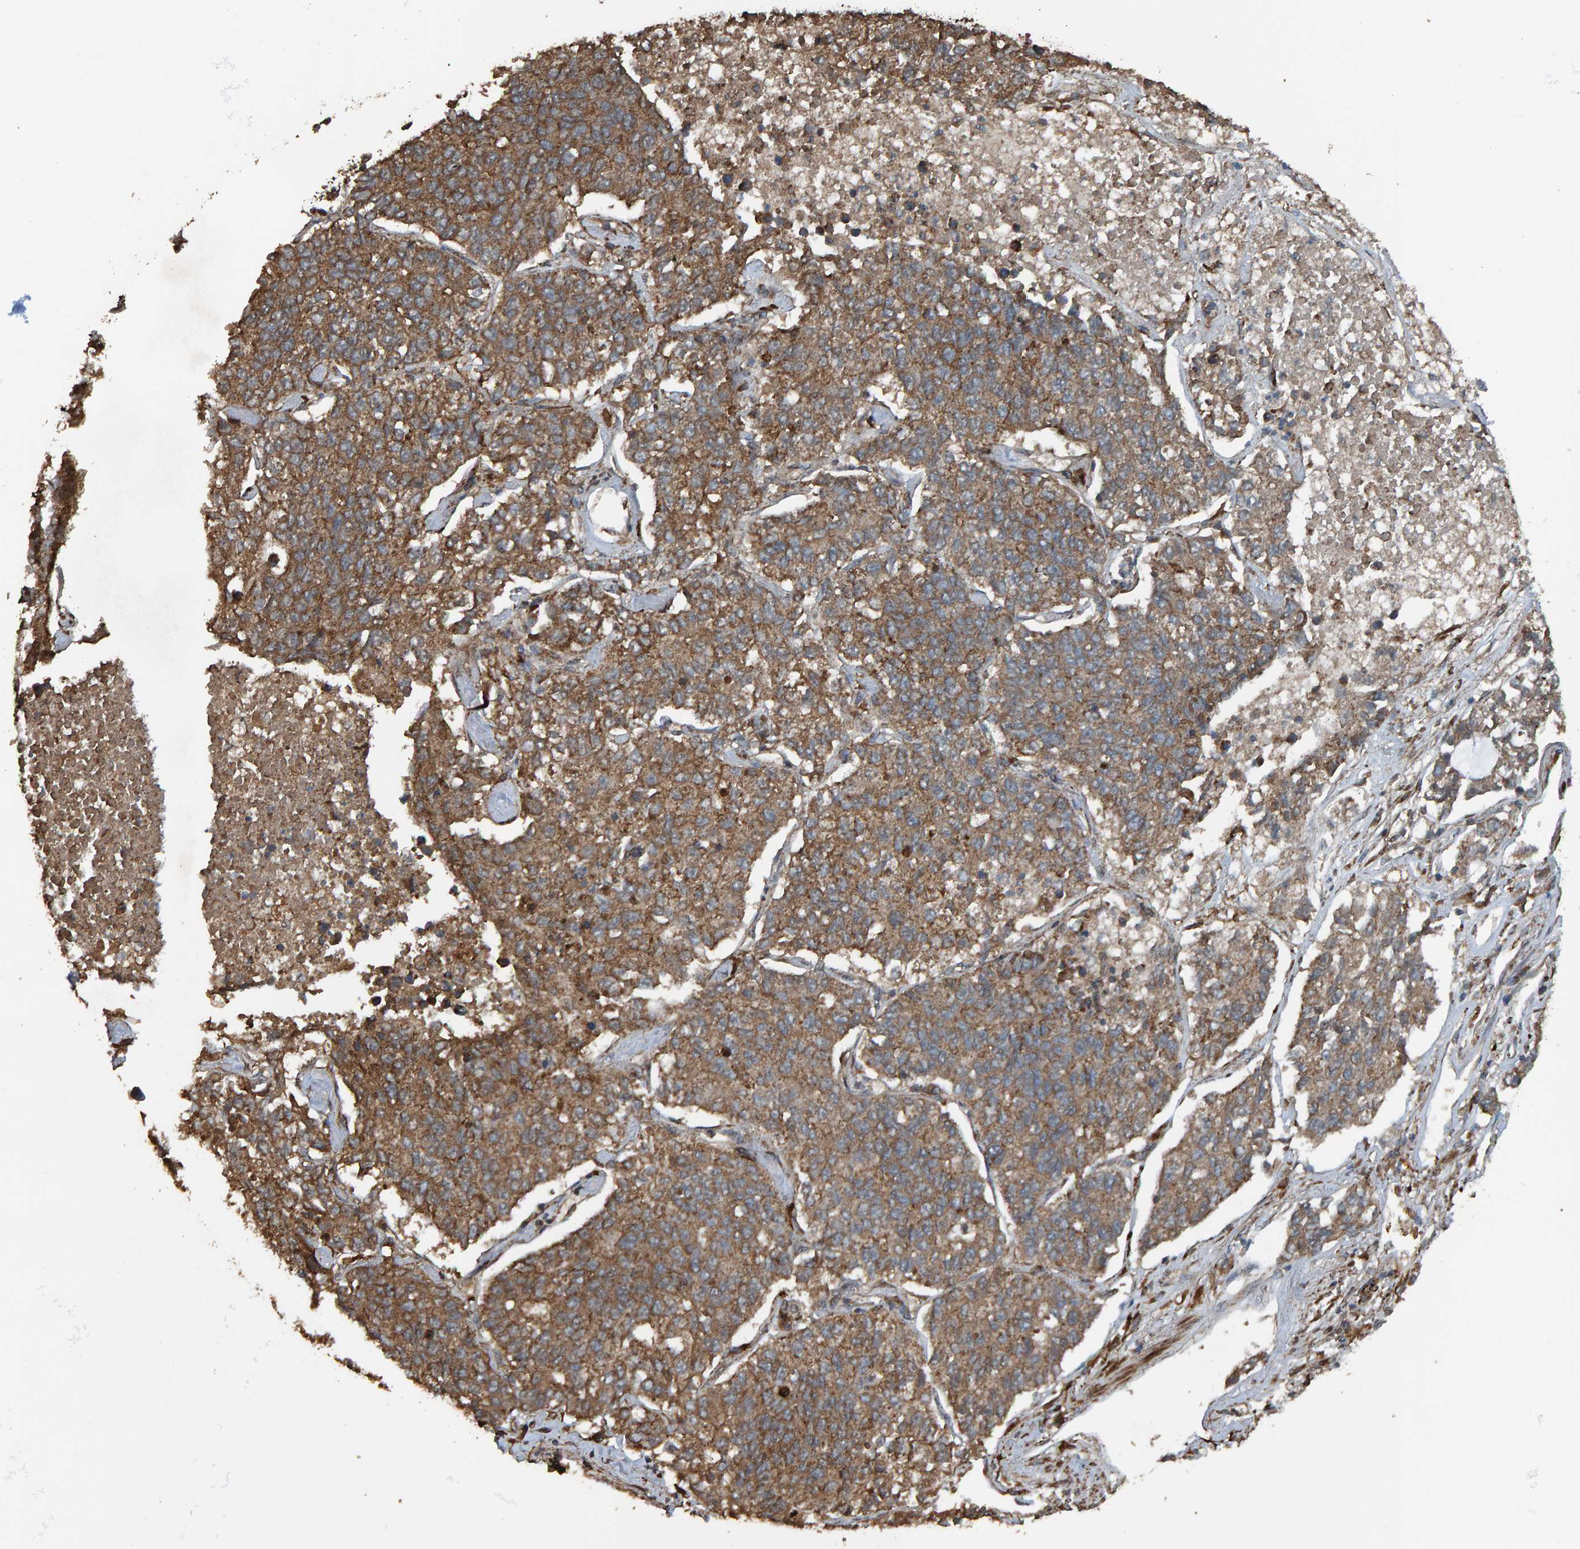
{"staining": {"intensity": "moderate", "quantity": ">75%", "location": "cytoplasmic/membranous"}, "tissue": "lung cancer", "cell_type": "Tumor cells", "image_type": "cancer", "snomed": [{"axis": "morphology", "description": "Adenocarcinoma, NOS"}, {"axis": "topography", "description": "Lung"}], "caption": "This image reveals lung adenocarcinoma stained with immunohistochemistry to label a protein in brown. The cytoplasmic/membranous of tumor cells show moderate positivity for the protein. Nuclei are counter-stained blue.", "gene": "DUS1L", "patient": {"sex": "male", "age": 49}}